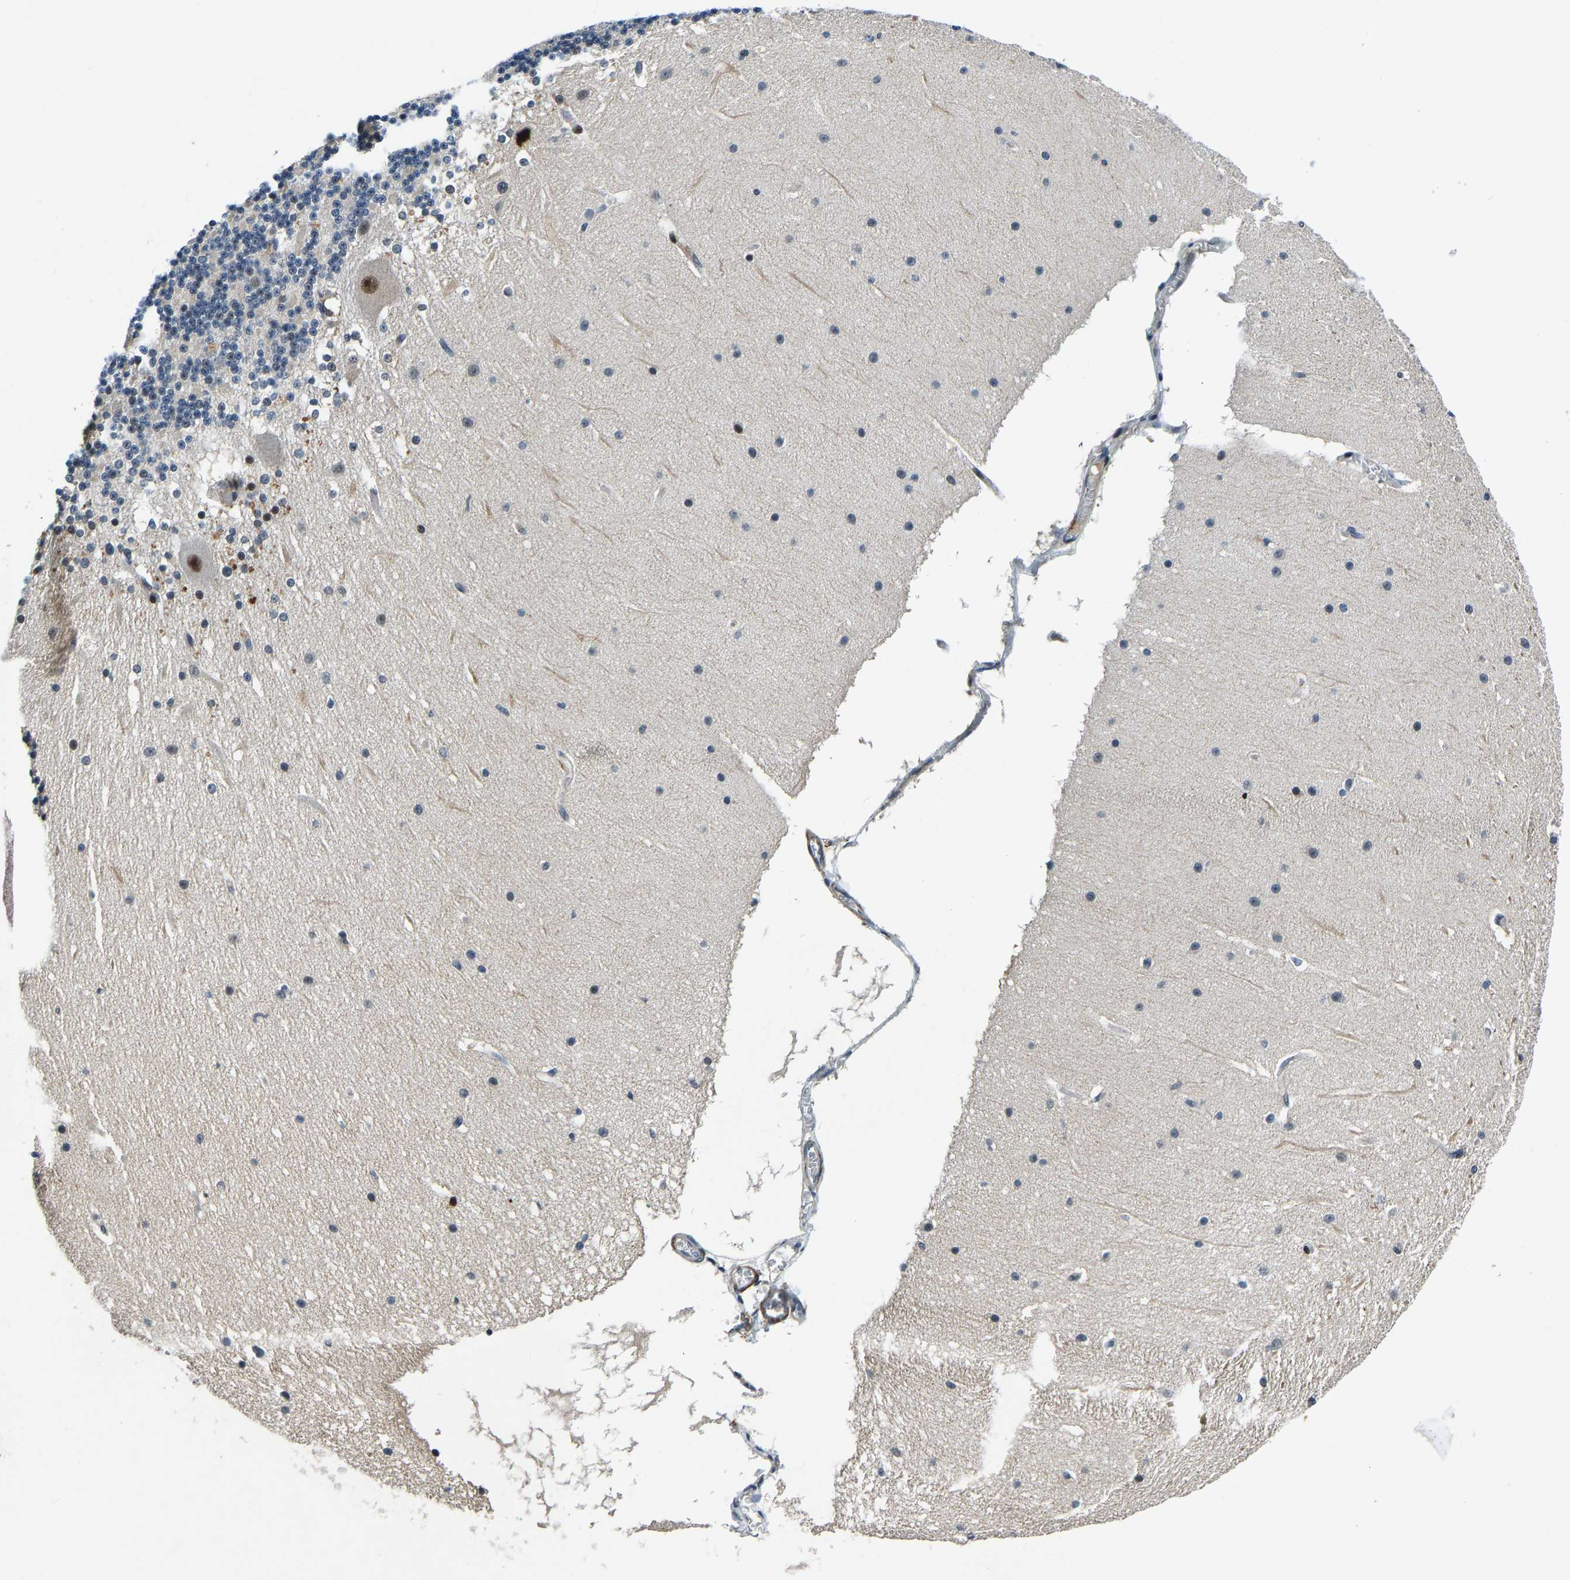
{"staining": {"intensity": "moderate", "quantity": "<25%", "location": "nuclear"}, "tissue": "cerebellum", "cell_type": "Cells in granular layer", "image_type": "normal", "snomed": [{"axis": "morphology", "description": "Normal tissue, NOS"}, {"axis": "topography", "description": "Cerebellum"}], "caption": "Protein expression analysis of benign cerebellum displays moderate nuclear positivity in about <25% of cells in granular layer. The protein of interest is shown in brown color, while the nuclei are stained blue.", "gene": "RLIM", "patient": {"sex": "female", "age": 19}}